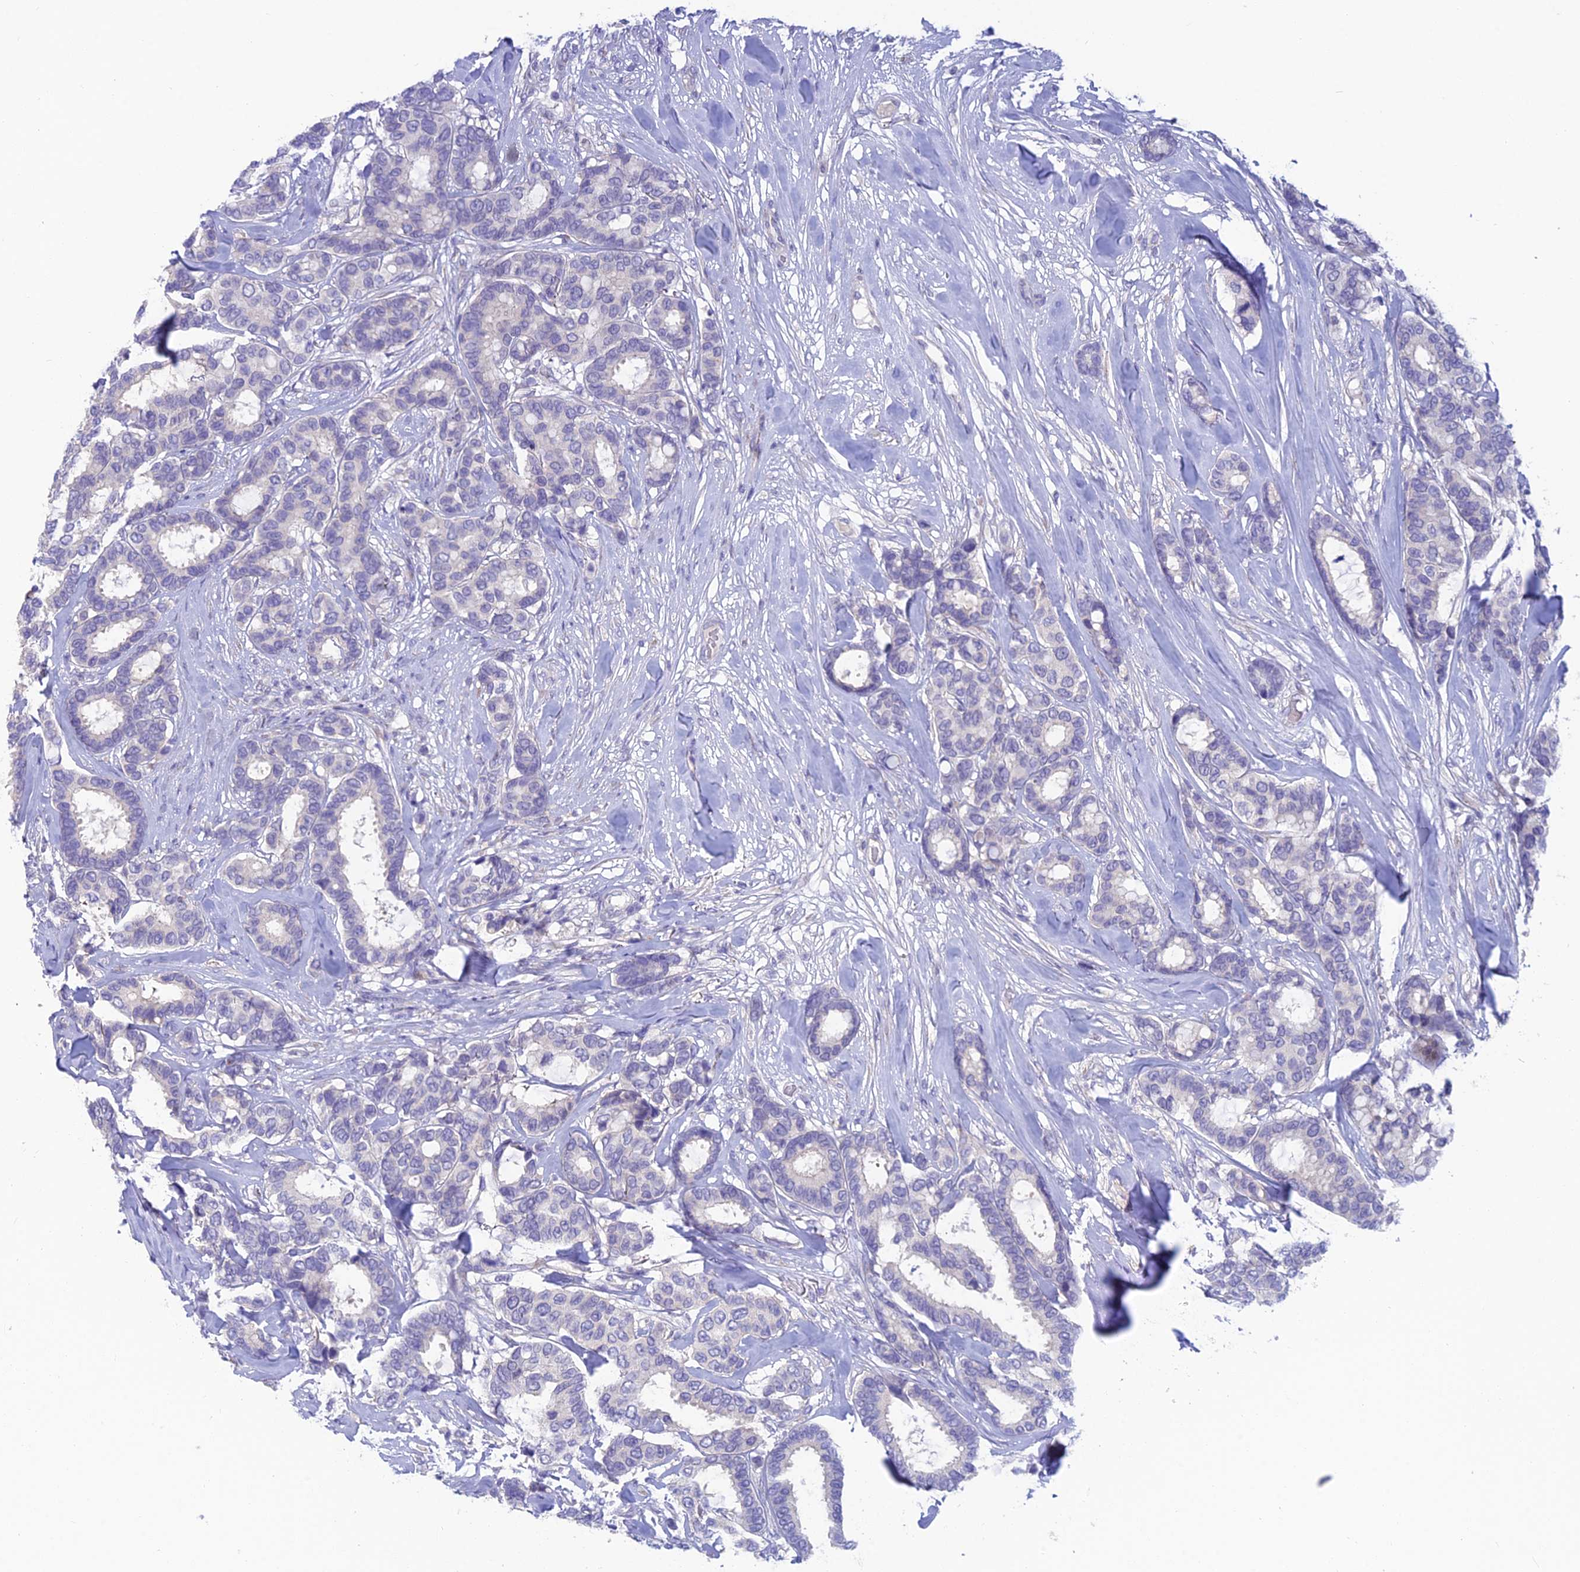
{"staining": {"intensity": "negative", "quantity": "none", "location": "none"}, "tissue": "breast cancer", "cell_type": "Tumor cells", "image_type": "cancer", "snomed": [{"axis": "morphology", "description": "Duct carcinoma"}, {"axis": "topography", "description": "Breast"}], "caption": "Immunohistochemistry of human breast infiltrating ductal carcinoma exhibits no expression in tumor cells.", "gene": "XPO7", "patient": {"sex": "female", "age": 87}}